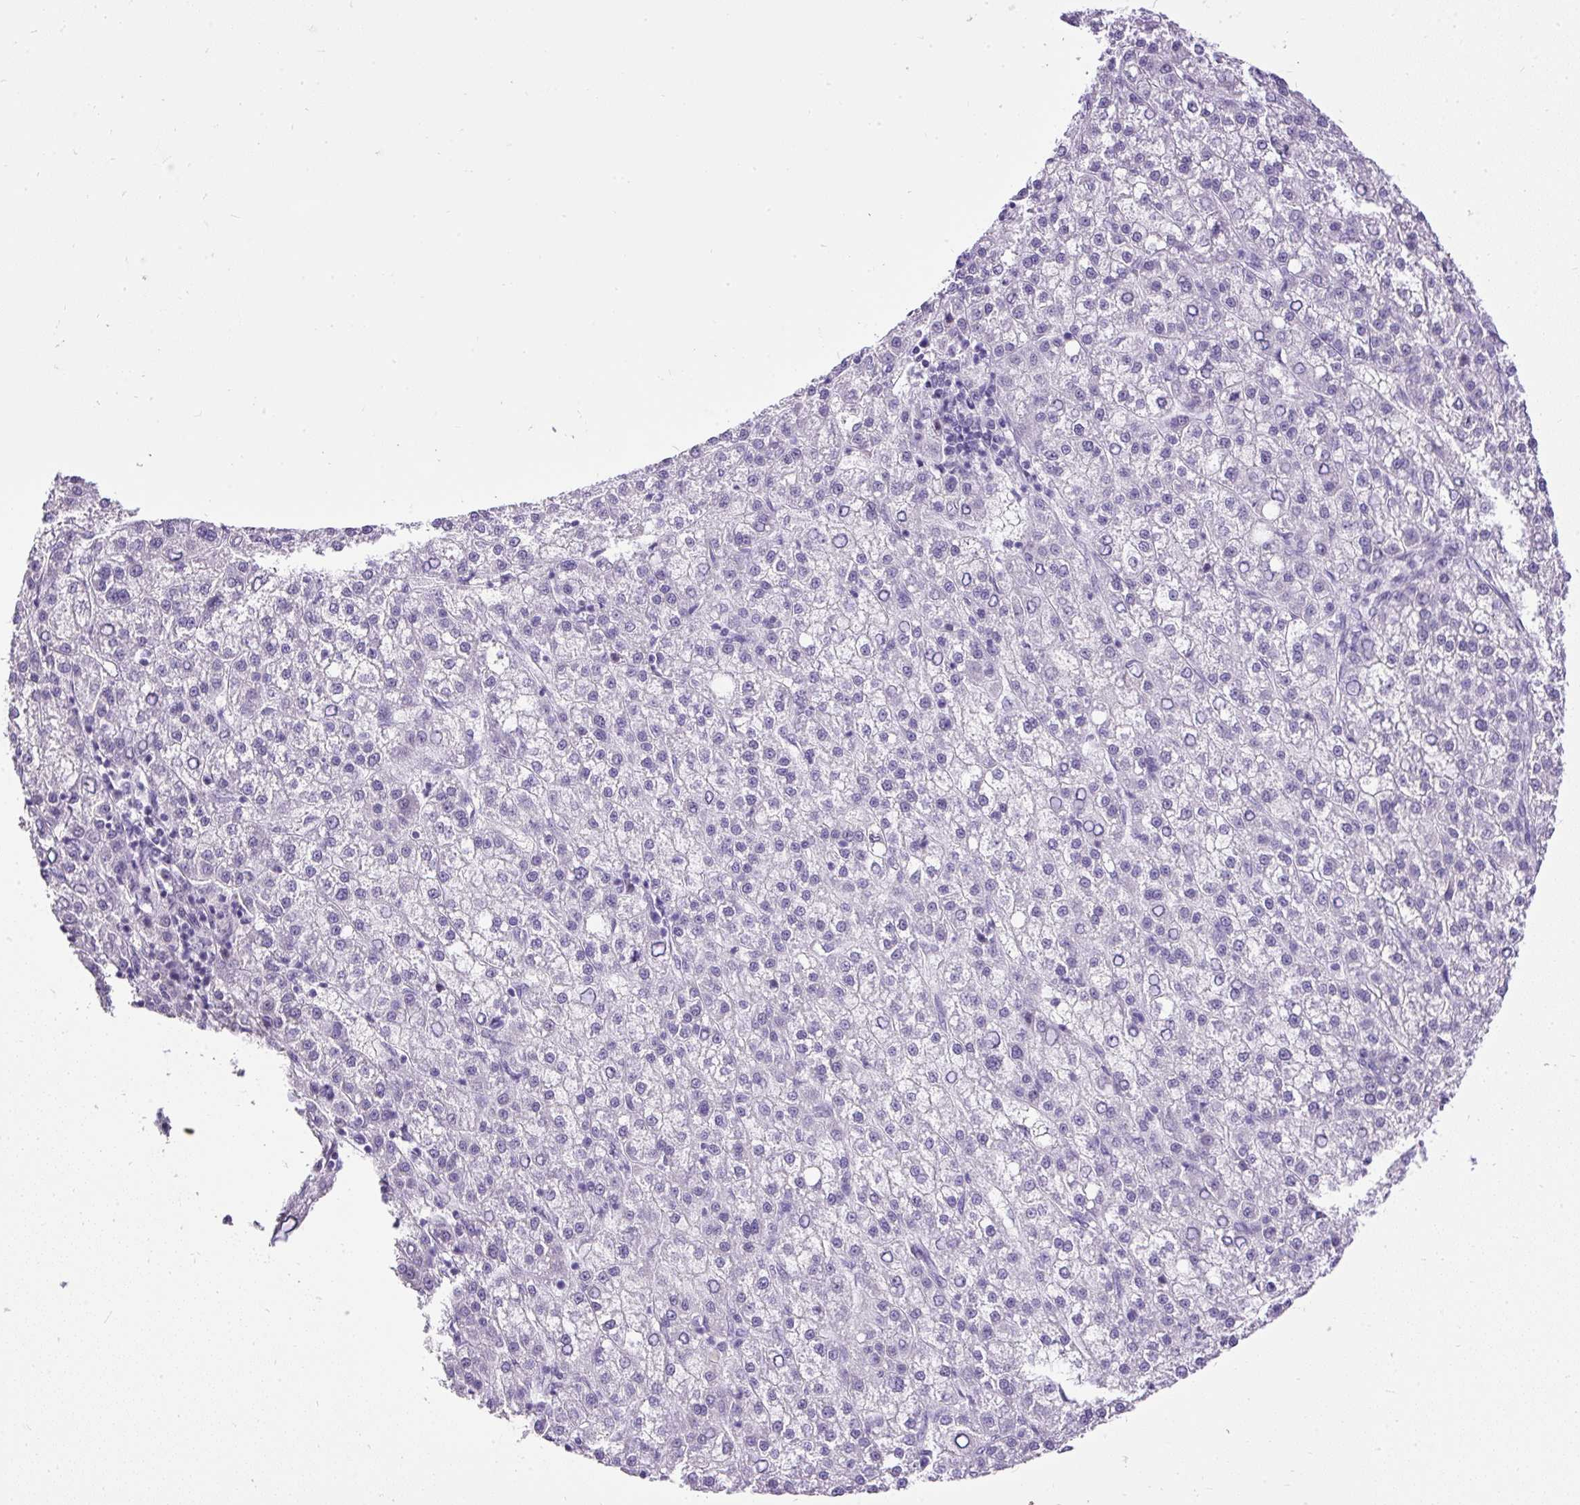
{"staining": {"intensity": "negative", "quantity": "none", "location": "none"}, "tissue": "liver cancer", "cell_type": "Tumor cells", "image_type": "cancer", "snomed": [{"axis": "morphology", "description": "Carcinoma, Hepatocellular, NOS"}, {"axis": "topography", "description": "Liver"}], "caption": "The histopathology image shows no significant positivity in tumor cells of hepatocellular carcinoma (liver). (DAB (3,3'-diaminobenzidine) immunohistochemistry (IHC), high magnification).", "gene": "WNT10B", "patient": {"sex": "female", "age": 58}}